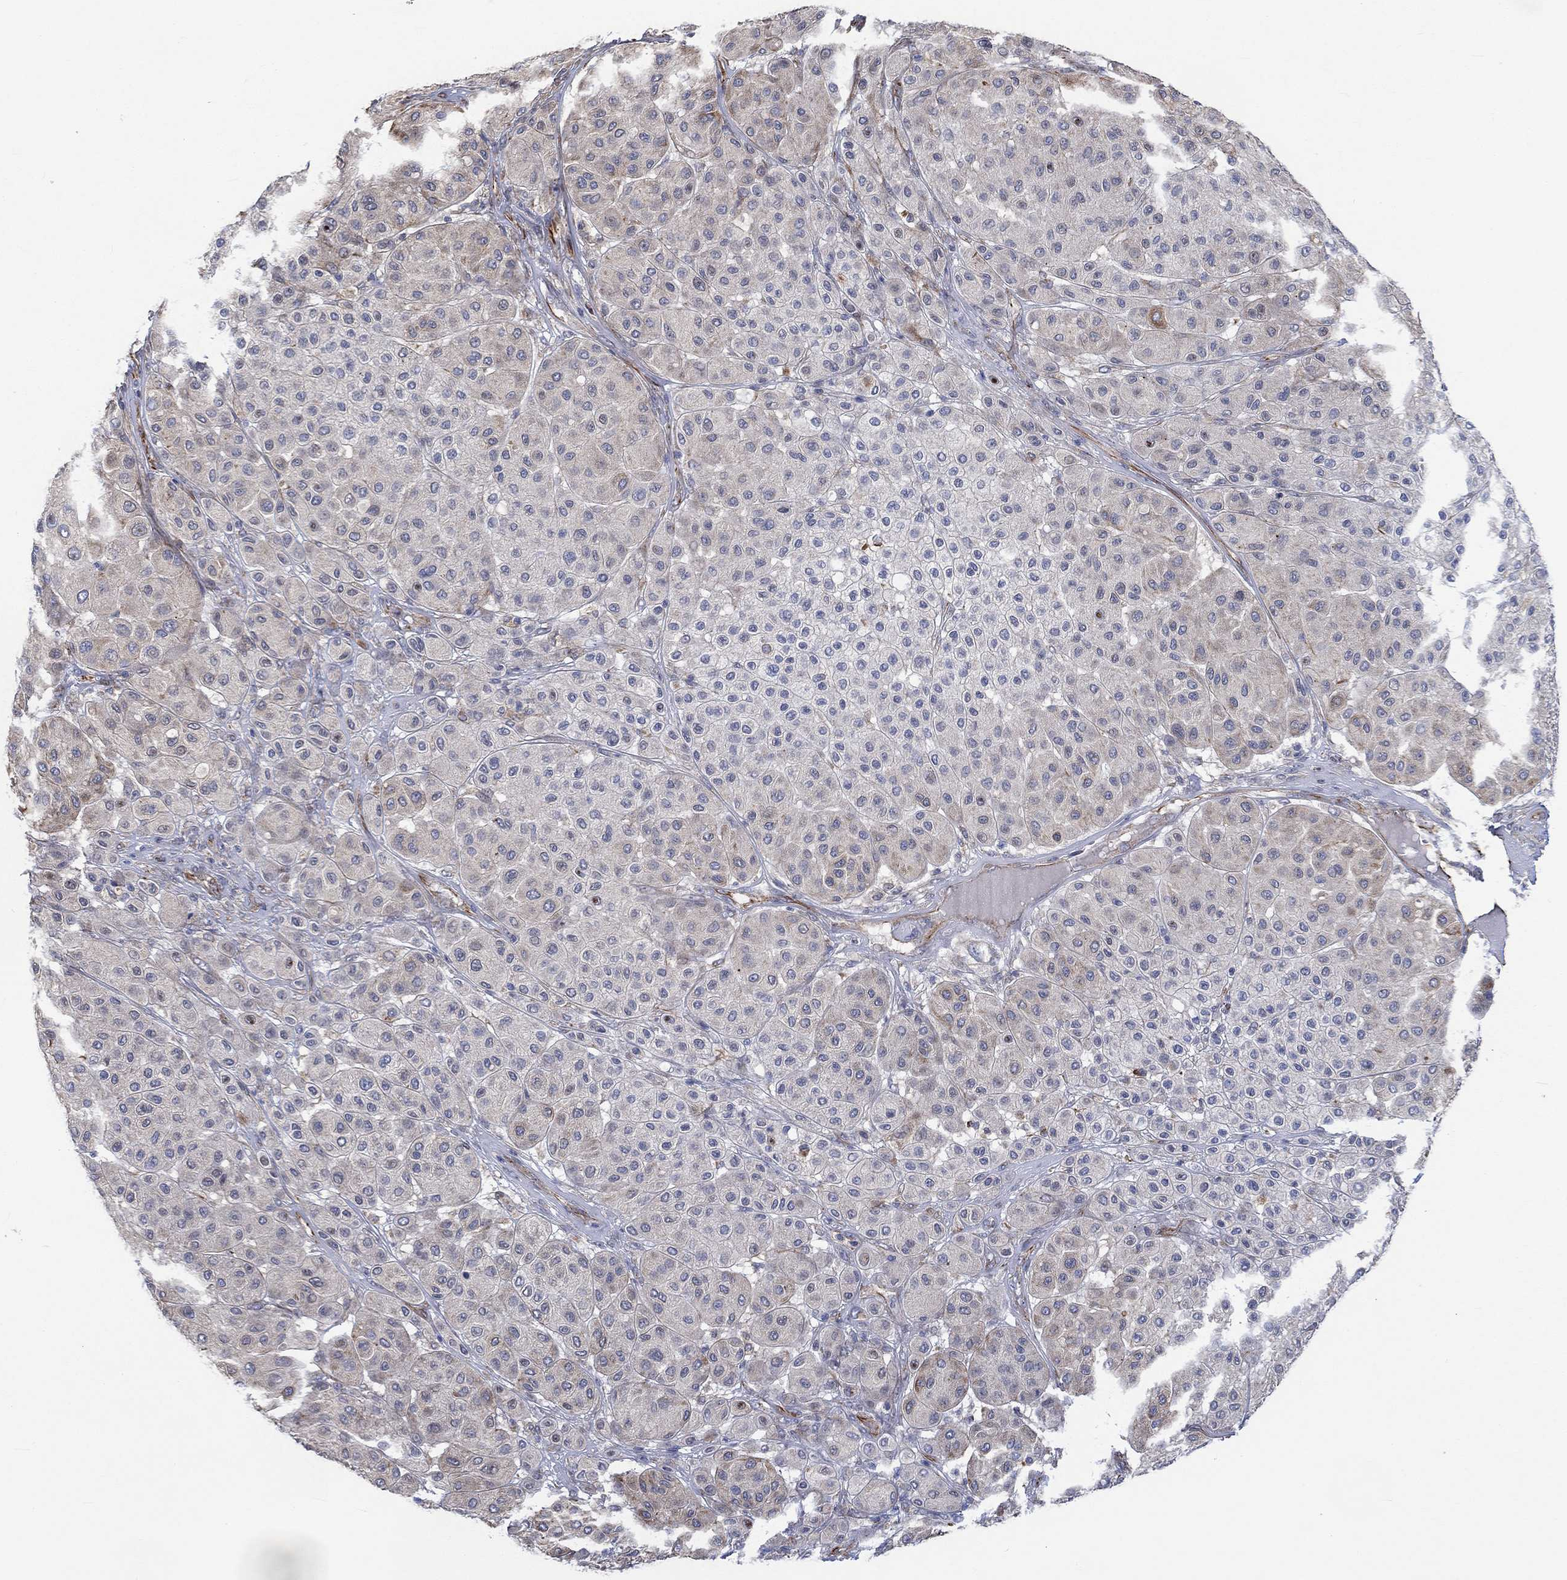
{"staining": {"intensity": "weak", "quantity": "<25%", "location": "cytoplasmic/membranous"}, "tissue": "melanoma", "cell_type": "Tumor cells", "image_type": "cancer", "snomed": [{"axis": "morphology", "description": "Malignant melanoma, Metastatic site"}, {"axis": "topography", "description": "Smooth muscle"}], "caption": "High power microscopy histopathology image of an immunohistochemistry (IHC) image of melanoma, revealing no significant positivity in tumor cells.", "gene": "CAMK1D", "patient": {"sex": "male", "age": 41}}